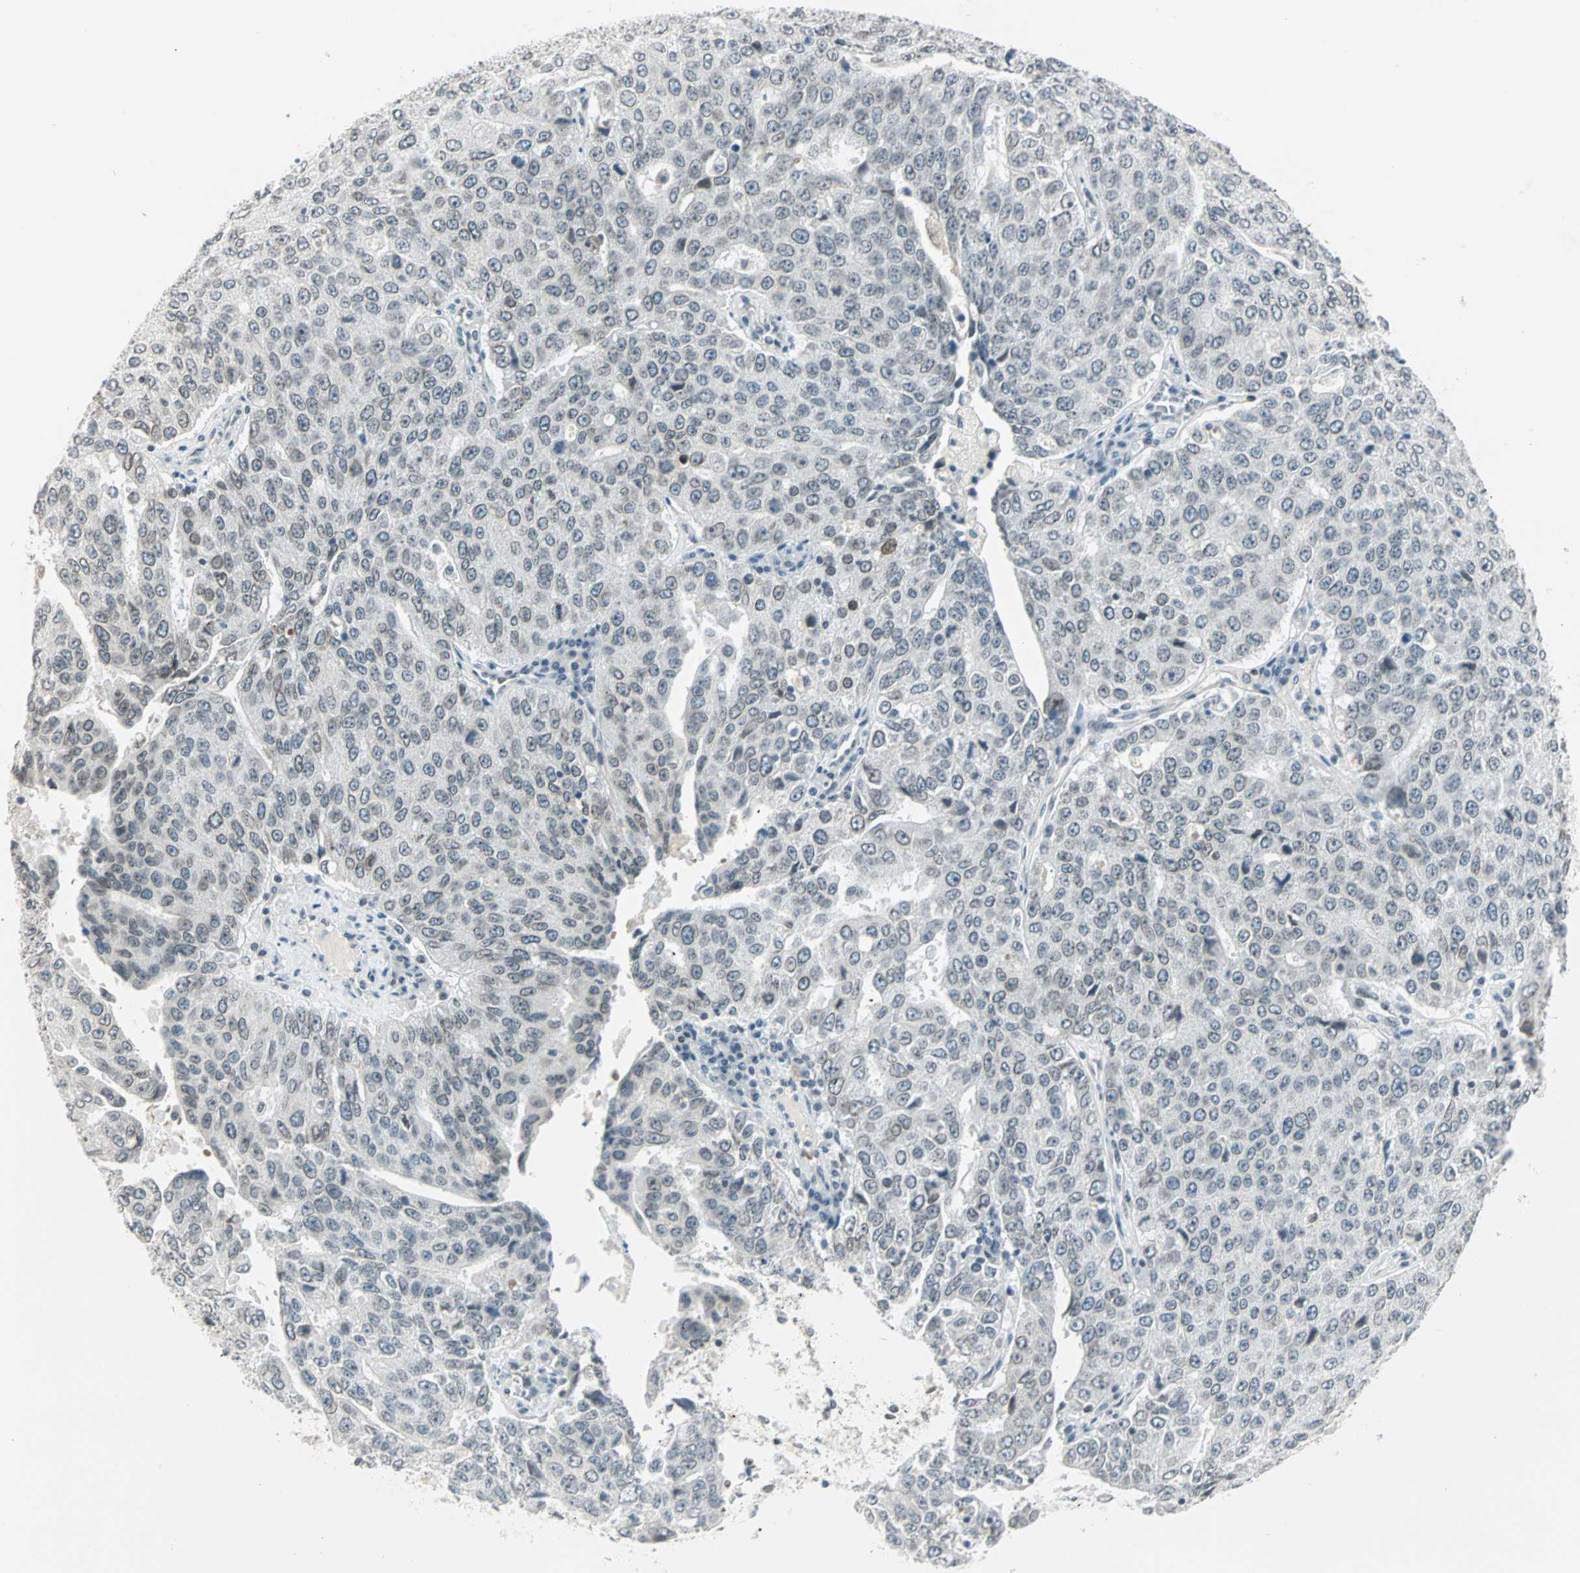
{"staining": {"intensity": "negative", "quantity": "none", "location": "none"}, "tissue": "ovarian cancer", "cell_type": "Tumor cells", "image_type": "cancer", "snomed": [{"axis": "morphology", "description": "Carcinoma, endometroid"}, {"axis": "topography", "description": "Ovary"}], "caption": "Immunohistochemistry (IHC) of human ovarian endometroid carcinoma exhibits no staining in tumor cells.", "gene": "BCAN", "patient": {"sex": "female", "age": 62}}